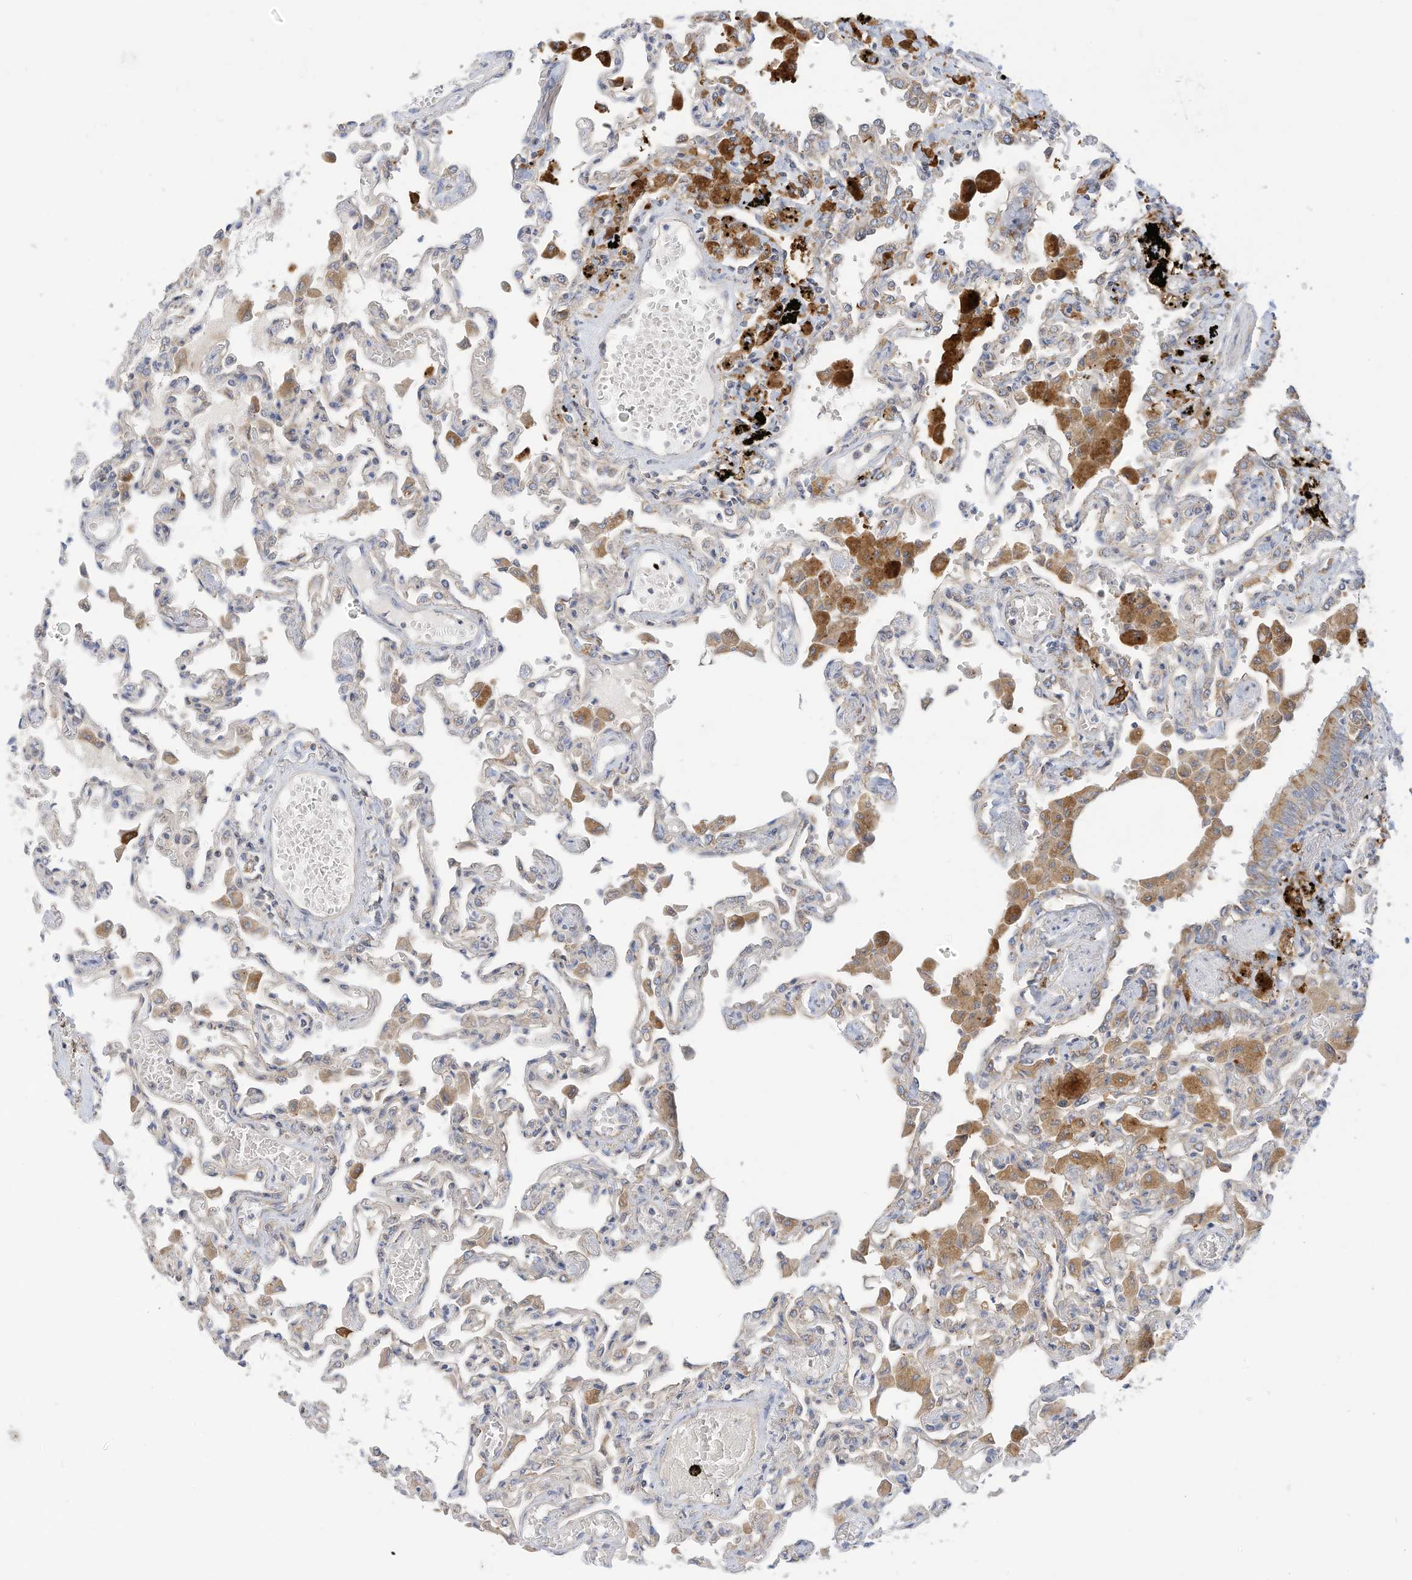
{"staining": {"intensity": "weak", "quantity": "<25%", "location": "cytoplasmic/membranous"}, "tissue": "lung", "cell_type": "Alveolar cells", "image_type": "normal", "snomed": [{"axis": "morphology", "description": "Normal tissue, NOS"}, {"axis": "topography", "description": "Bronchus"}, {"axis": "topography", "description": "Lung"}], "caption": "This is an immunohistochemistry (IHC) photomicrograph of benign lung. There is no positivity in alveolar cells.", "gene": "RHOH", "patient": {"sex": "female", "age": 49}}